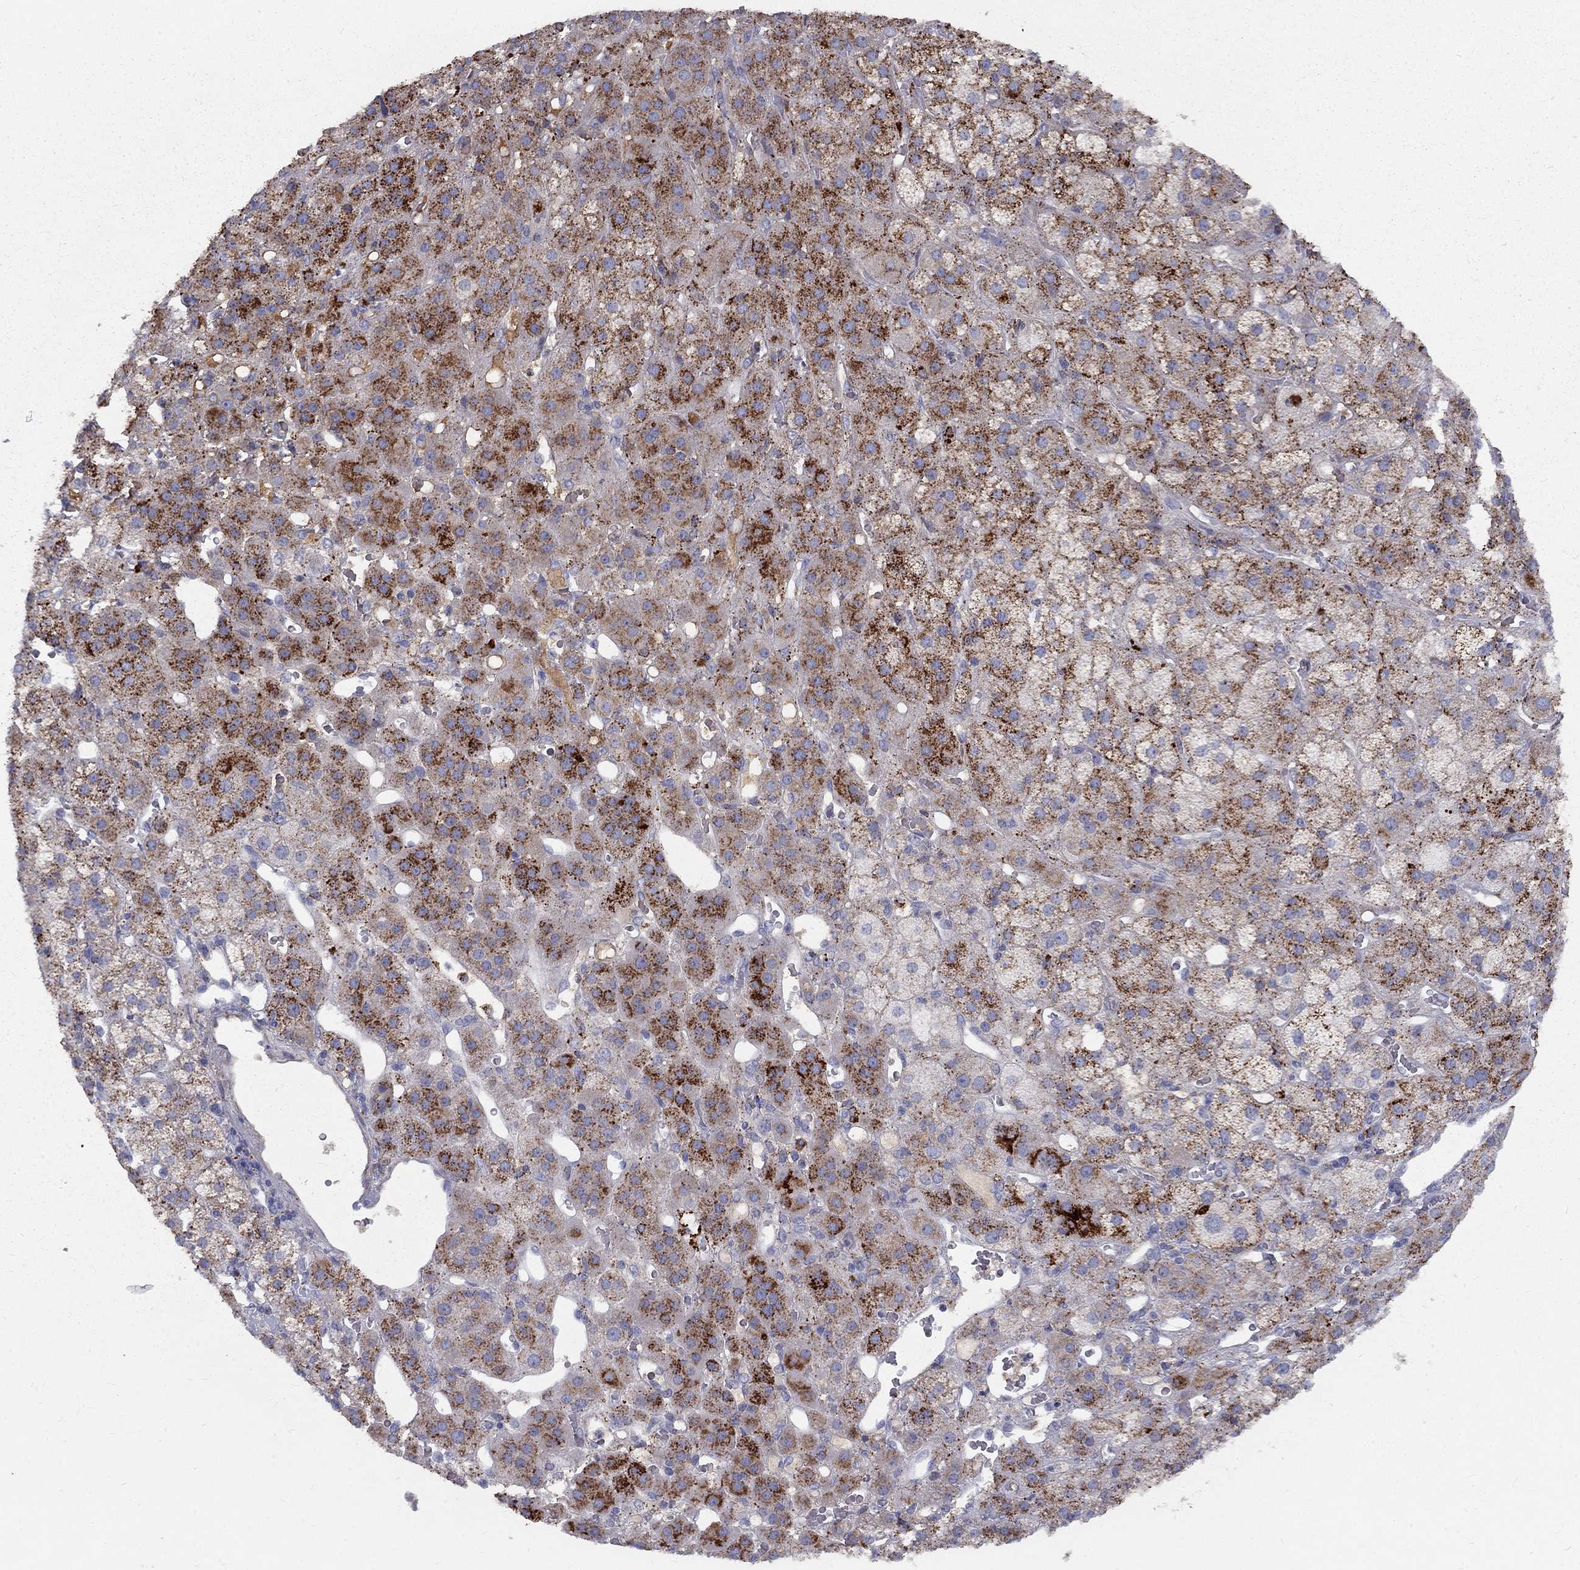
{"staining": {"intensity": "strong", "quantity": "25%-75%", "location": "cytoplasmic/membranous"}, "tissue": "adrenal gland", "cell_type": "Glandular cells", "image_type": "normal", "snomed": [{"axis": "morphology", "description": "Normal tissue, NOS"}, {"axis": "topography", "description": "Adrenal gland"}], "caption": "Adrenal gland stained with a brown dye demonstrates strong cytoplasmic/membranous positive expression in about 25%-75% of glandular cells.", "gene": "EPDR1", "patient": {"sex": "male", "age": 57}}